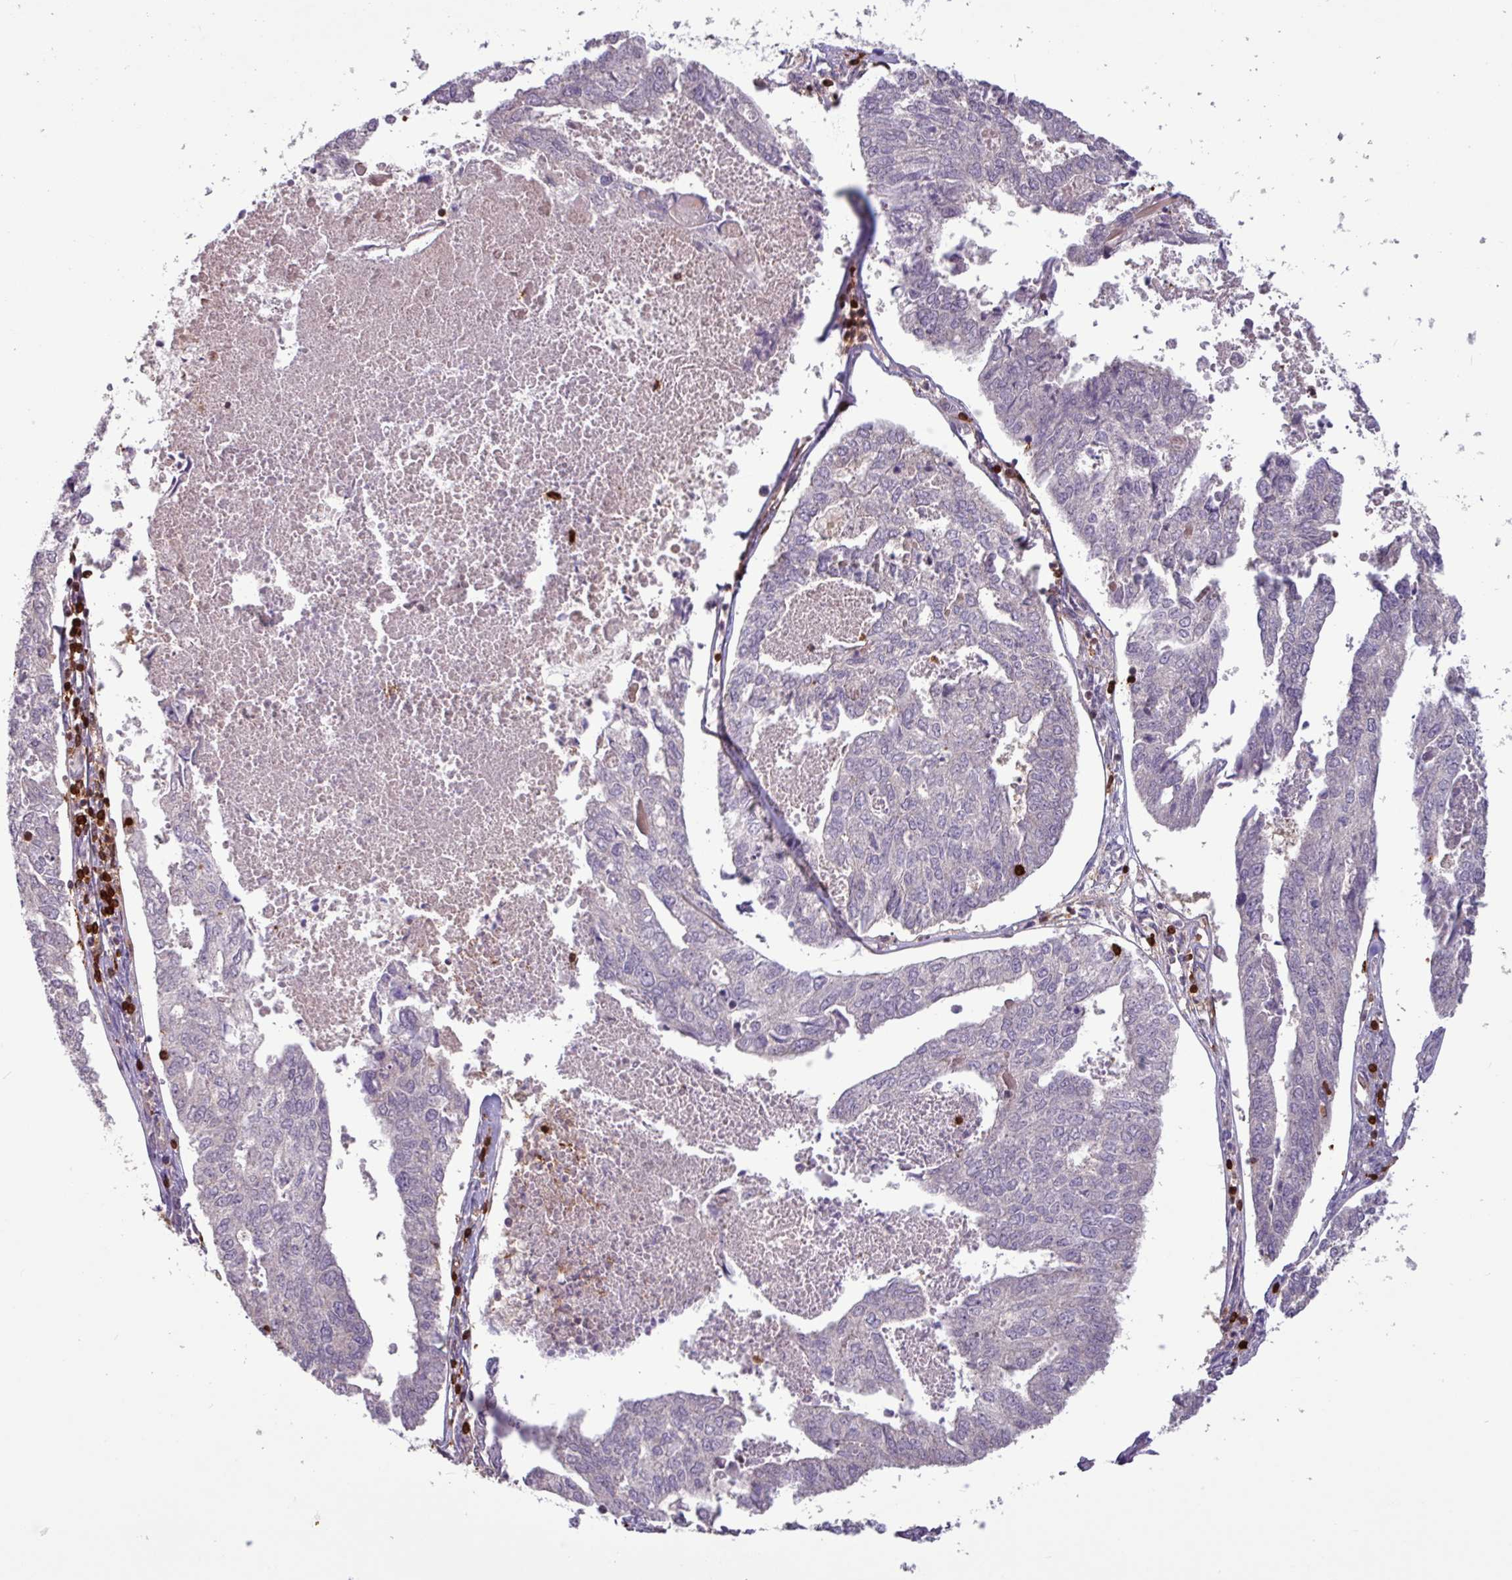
{"staining": {"intensity": "negative", "quantity": "none", "location": "none"}, "tissue": "endometrial cancer", "cell_type": "Tumor cells", "image_type": "cancer", "snomed": [{"axis": "morphology", "description": "Adenocarcinoma, NOS"}, {"axis": "topography", "description": "Endometrium"}], "caption": "There is no significant expression in tumor cells of endometrial cancer.", "gene": "SEC61G", "patient": {"sex": "female", "age": 73}}